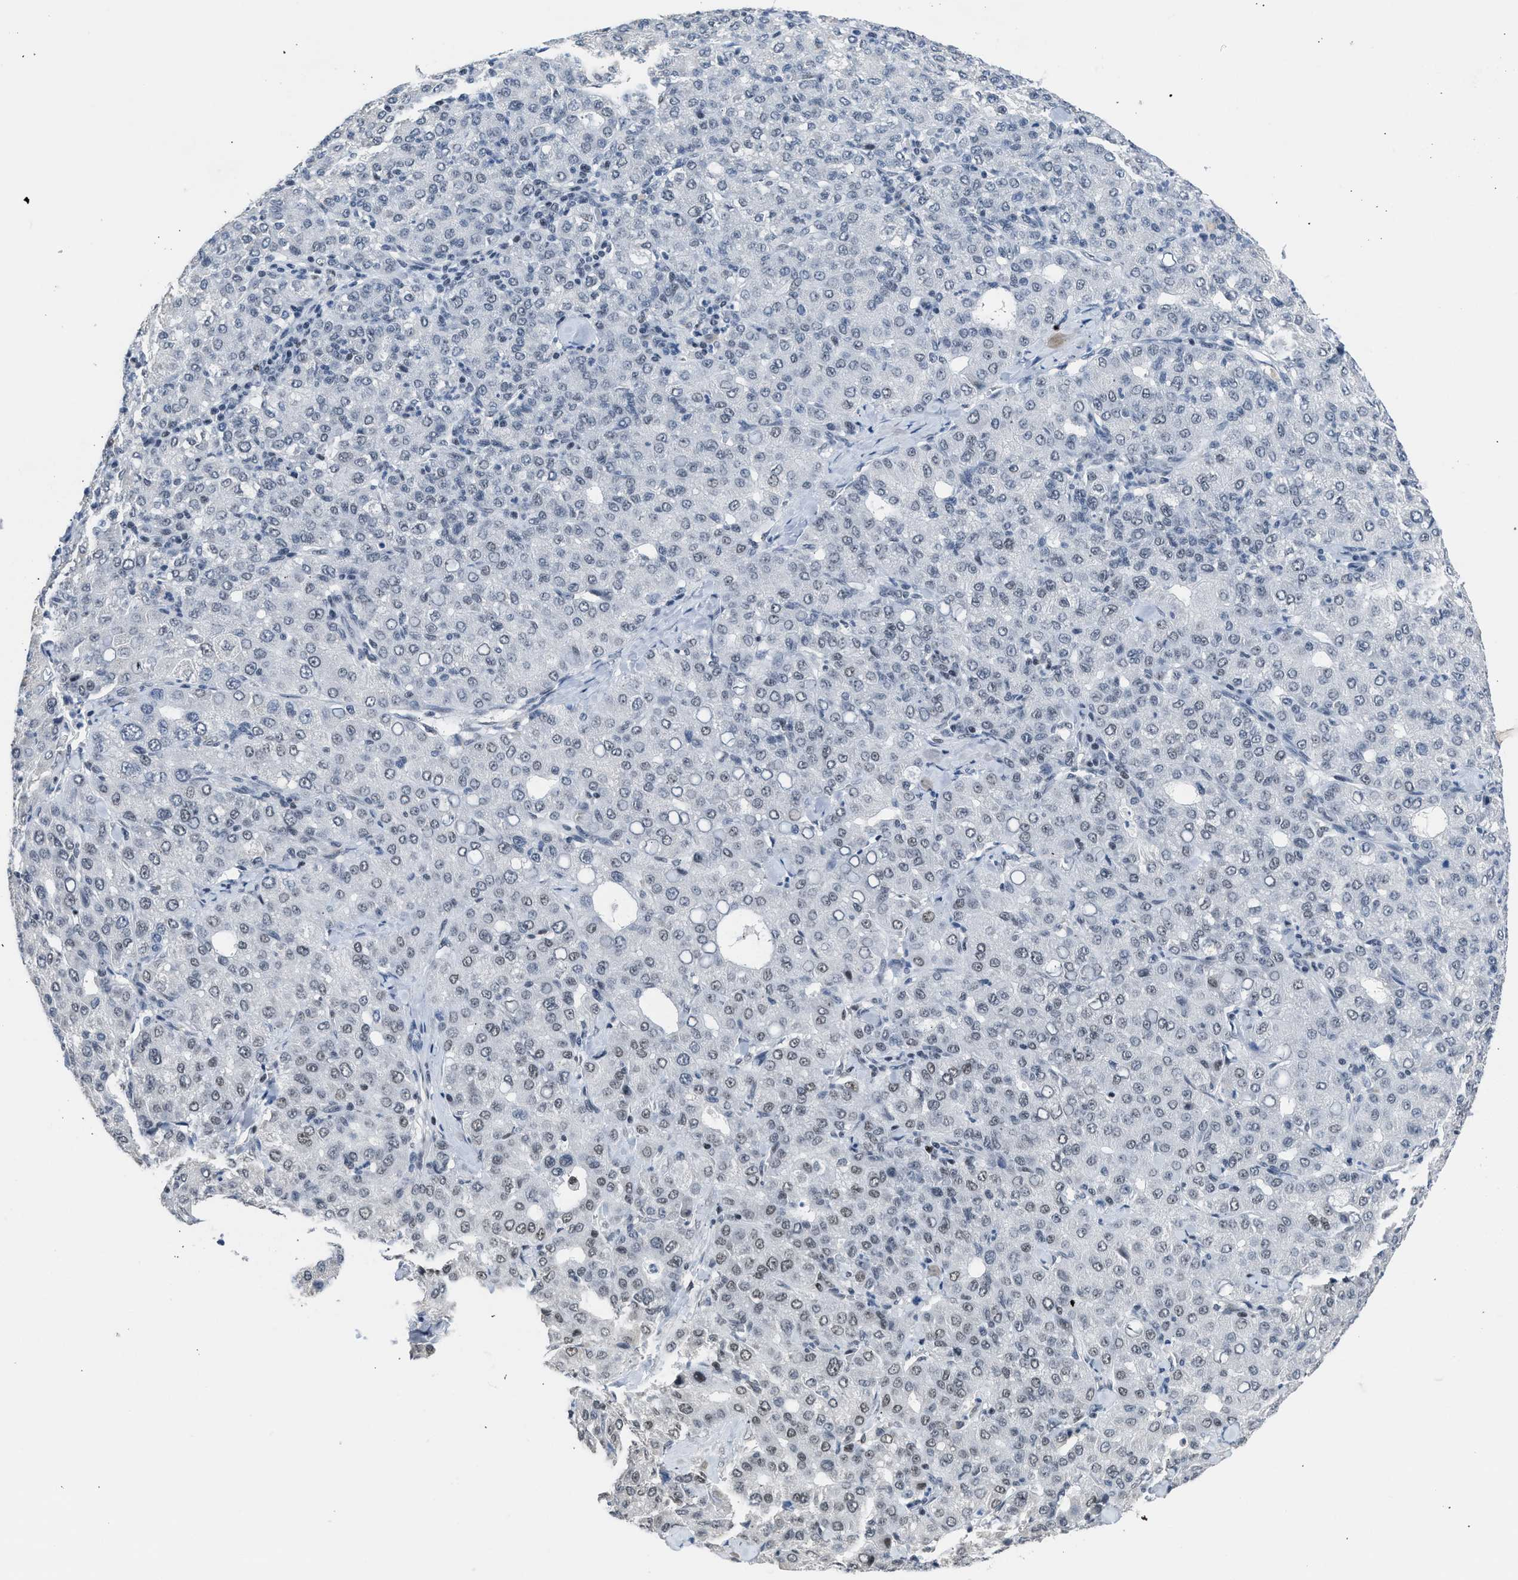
{"staining": {"intensity": "negative", "quantity": "none", "location": "none"}, "tissue": "liver cancer", "cell_type": "Tumor cells", "image_type": "cancer", "snomed": [{"axis": "morphology", "description": "Carcinoma, Hepatocellular, NOS"}, {"axis": "topography", "description": "Liver"}], "caption": "Micrograph shows no significant protein staining in tumor cells of liver cancer.", "gene": "TERF2IP", "patient": {"sex": "male", "age": 65}}